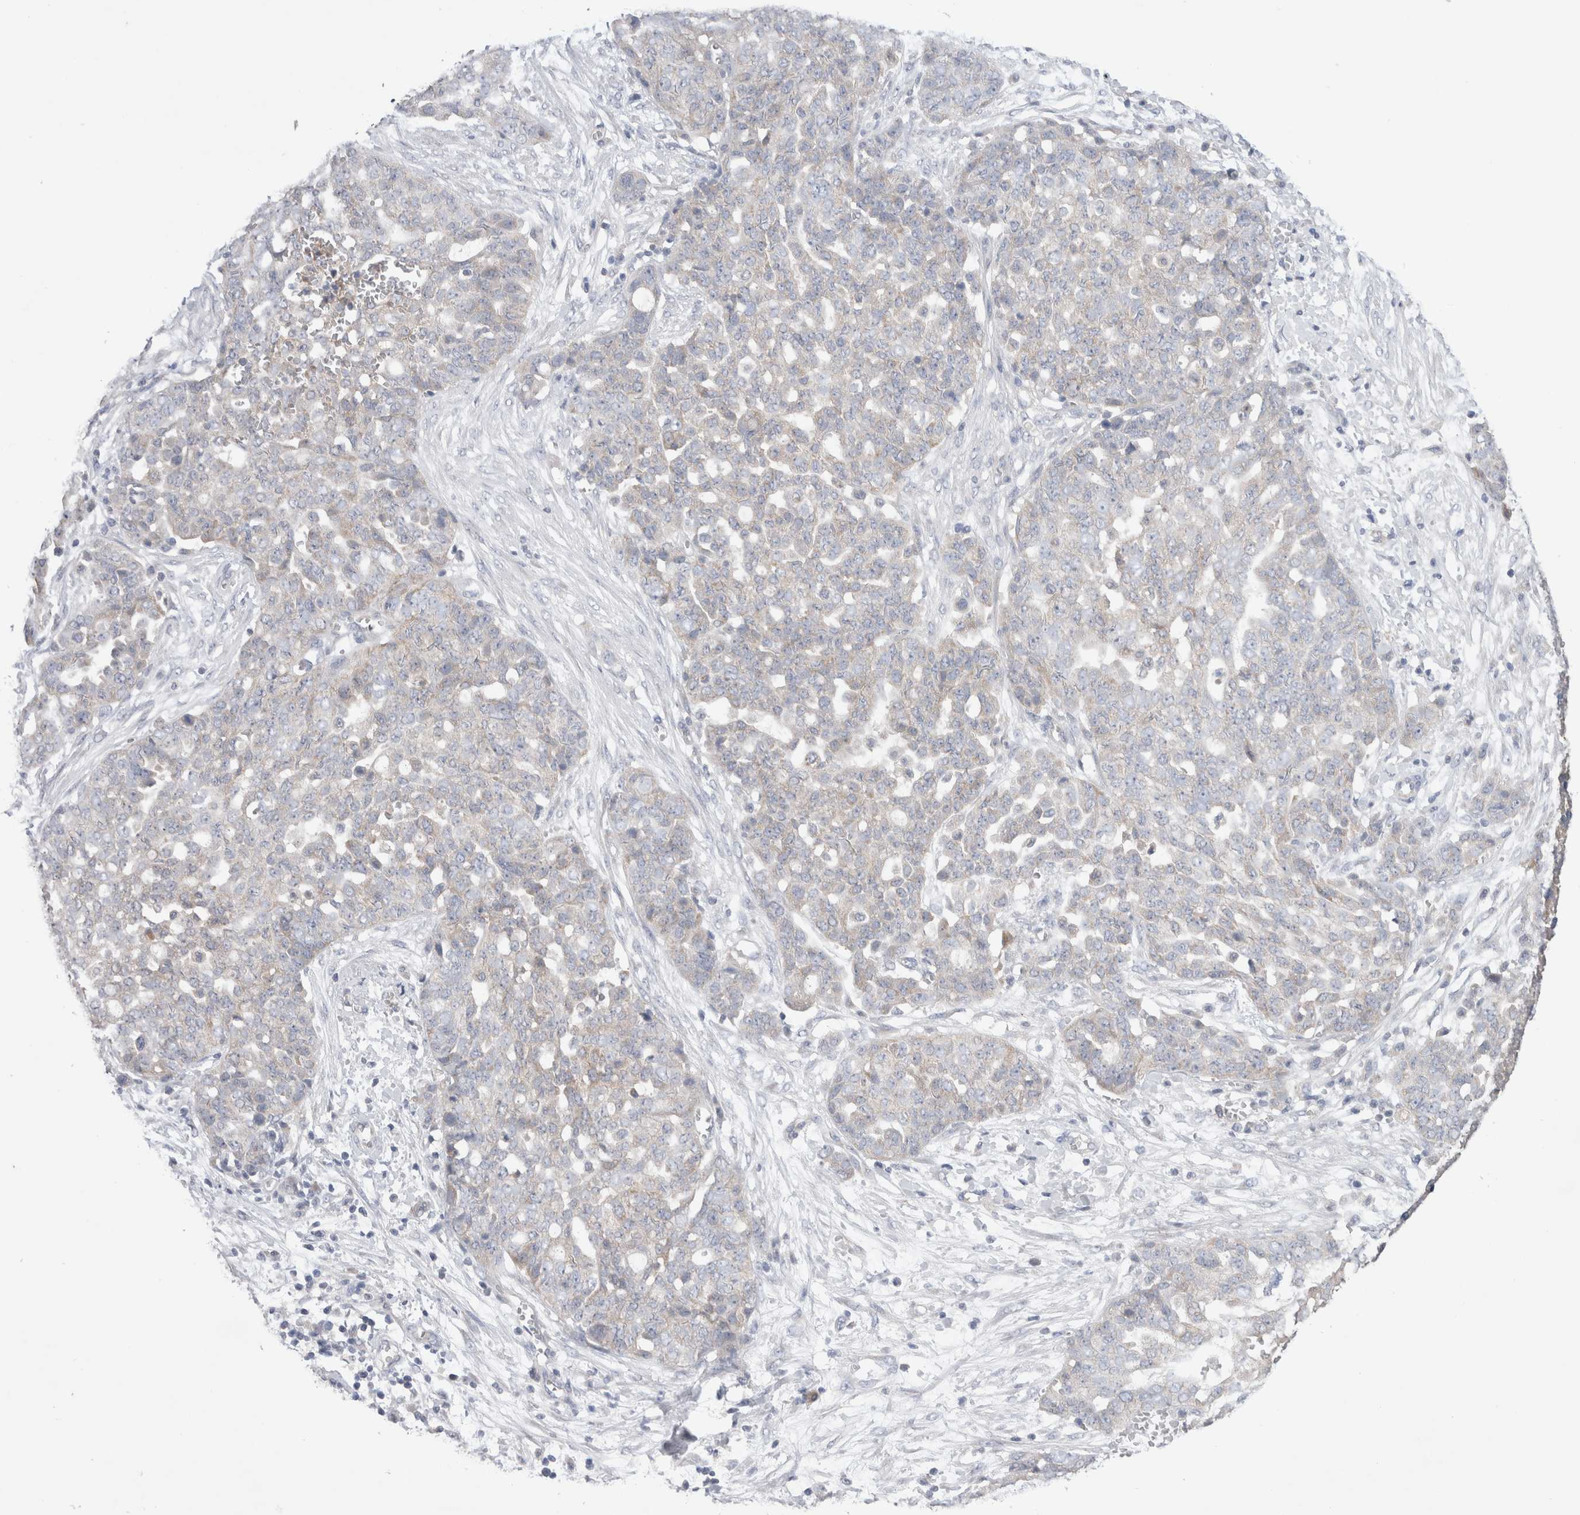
{"staining": {"intensity": "negative", "quantity": "none", "location": "none"}, "tissue": "ovarian cancer", "cell_type": "Tumor cells", "image_type": "cancer", "snomed": [{"axis": "morphology", "description": "Cystadenocarcinoma, serous, NOS"}, {"axis": "topography", "description": "Soft tissue"}, {"axis": "topography", "description": "Ovary"}], "caption": "DAB (3,3'-diaminobenzidine) immunohistochemical staining of human serous cystadenocarcinoma (ovarian) demonstrates no significant staining in tumor cells.", "gene": "IFT74", "patient": {"sex": "female", "age": 57}}